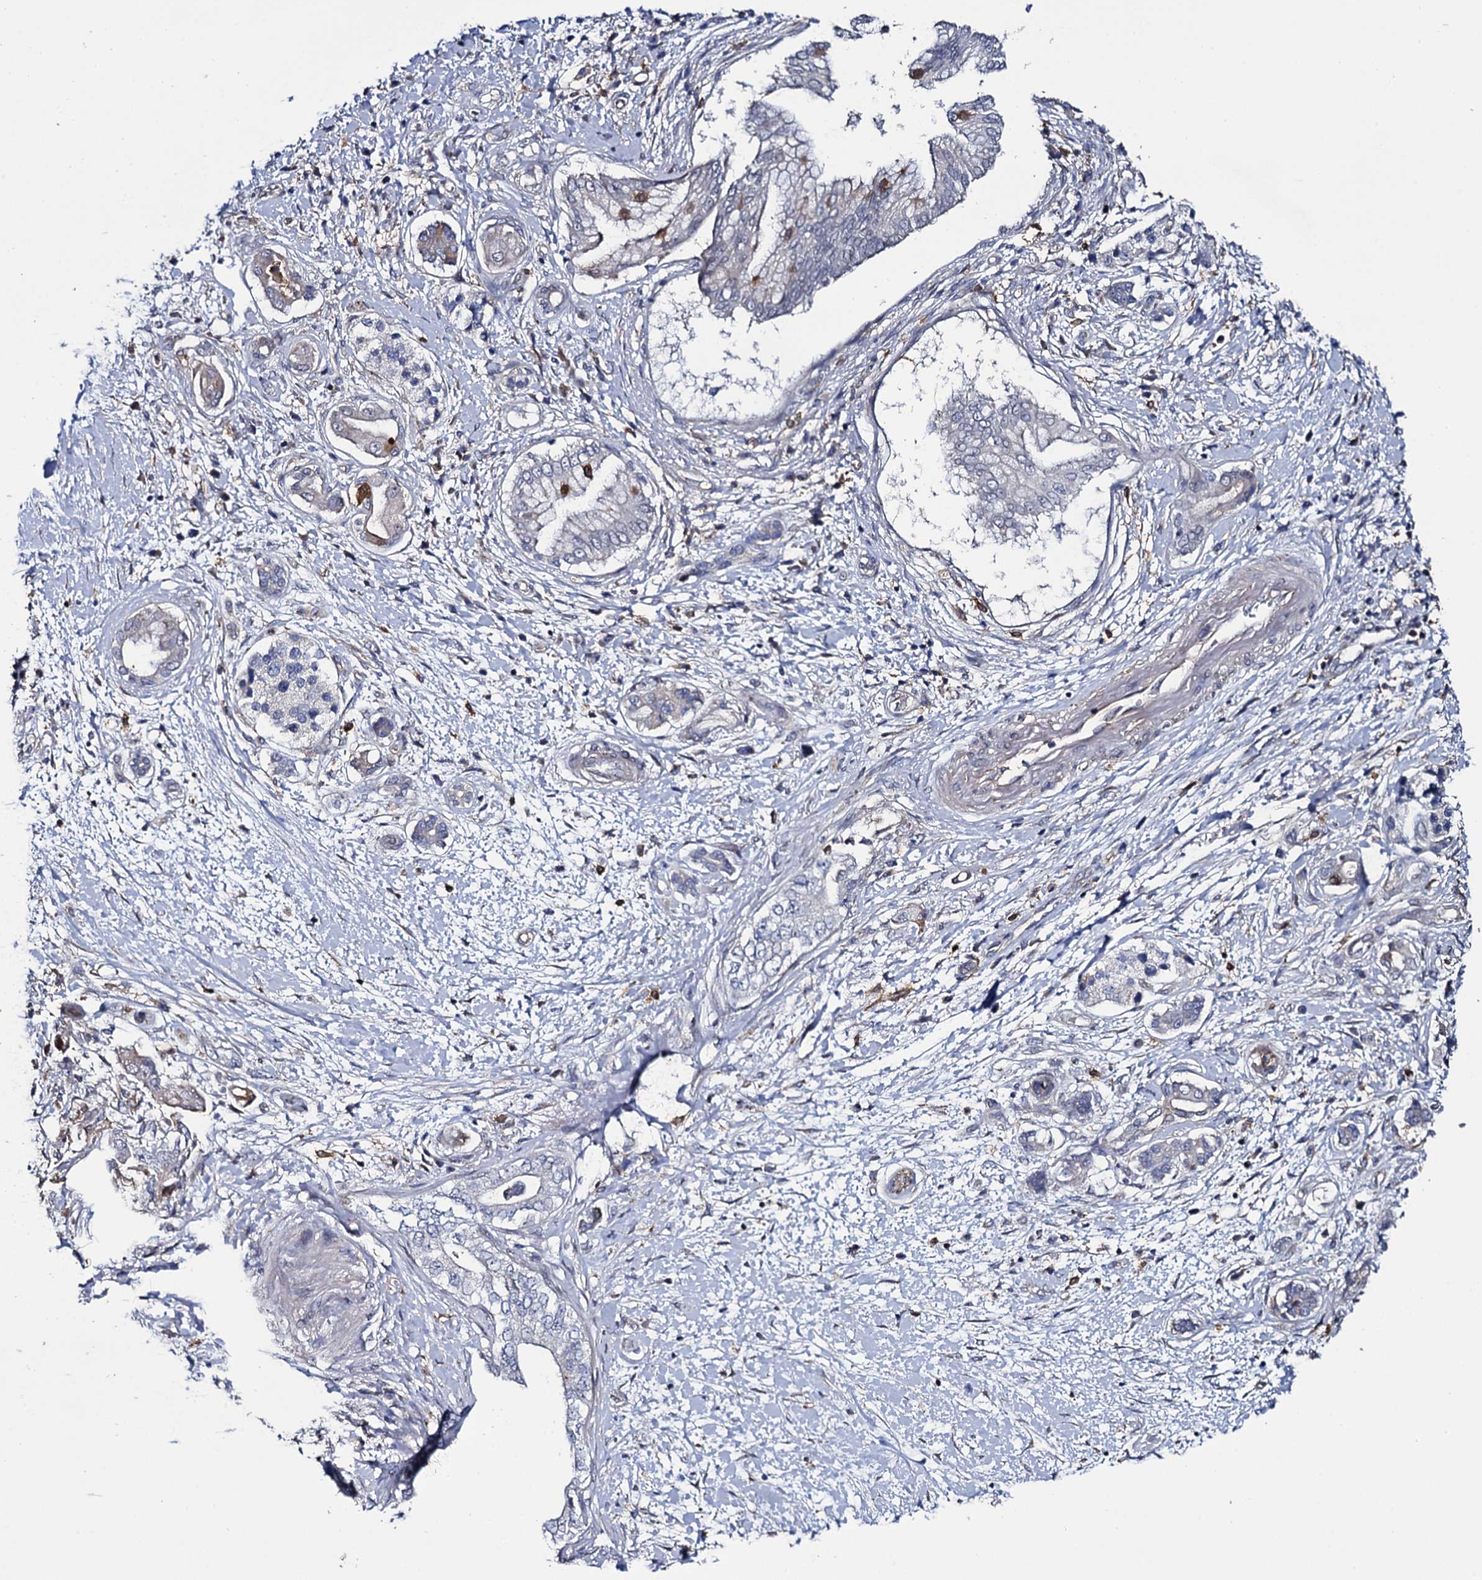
{"staining": {"intensity": "negative", "quantity": "none", "location": "none"}, "tissue": "pancreatic cancer", "cell_type": "Tumor cells", "image_type": "cancer", "snomed": [{"axis": "morphology", "description": "Adenocarcinoma, NOS"}, {"axis": "topography", "description": "Pancreas"}], "caption": "A high-resolution histopathology image shows IHC staining of pancreatic cancer, which displays no significant positivity in tumor cells.", "gene": "TTC23", "patient": {"sex": "female", "age": 73}}